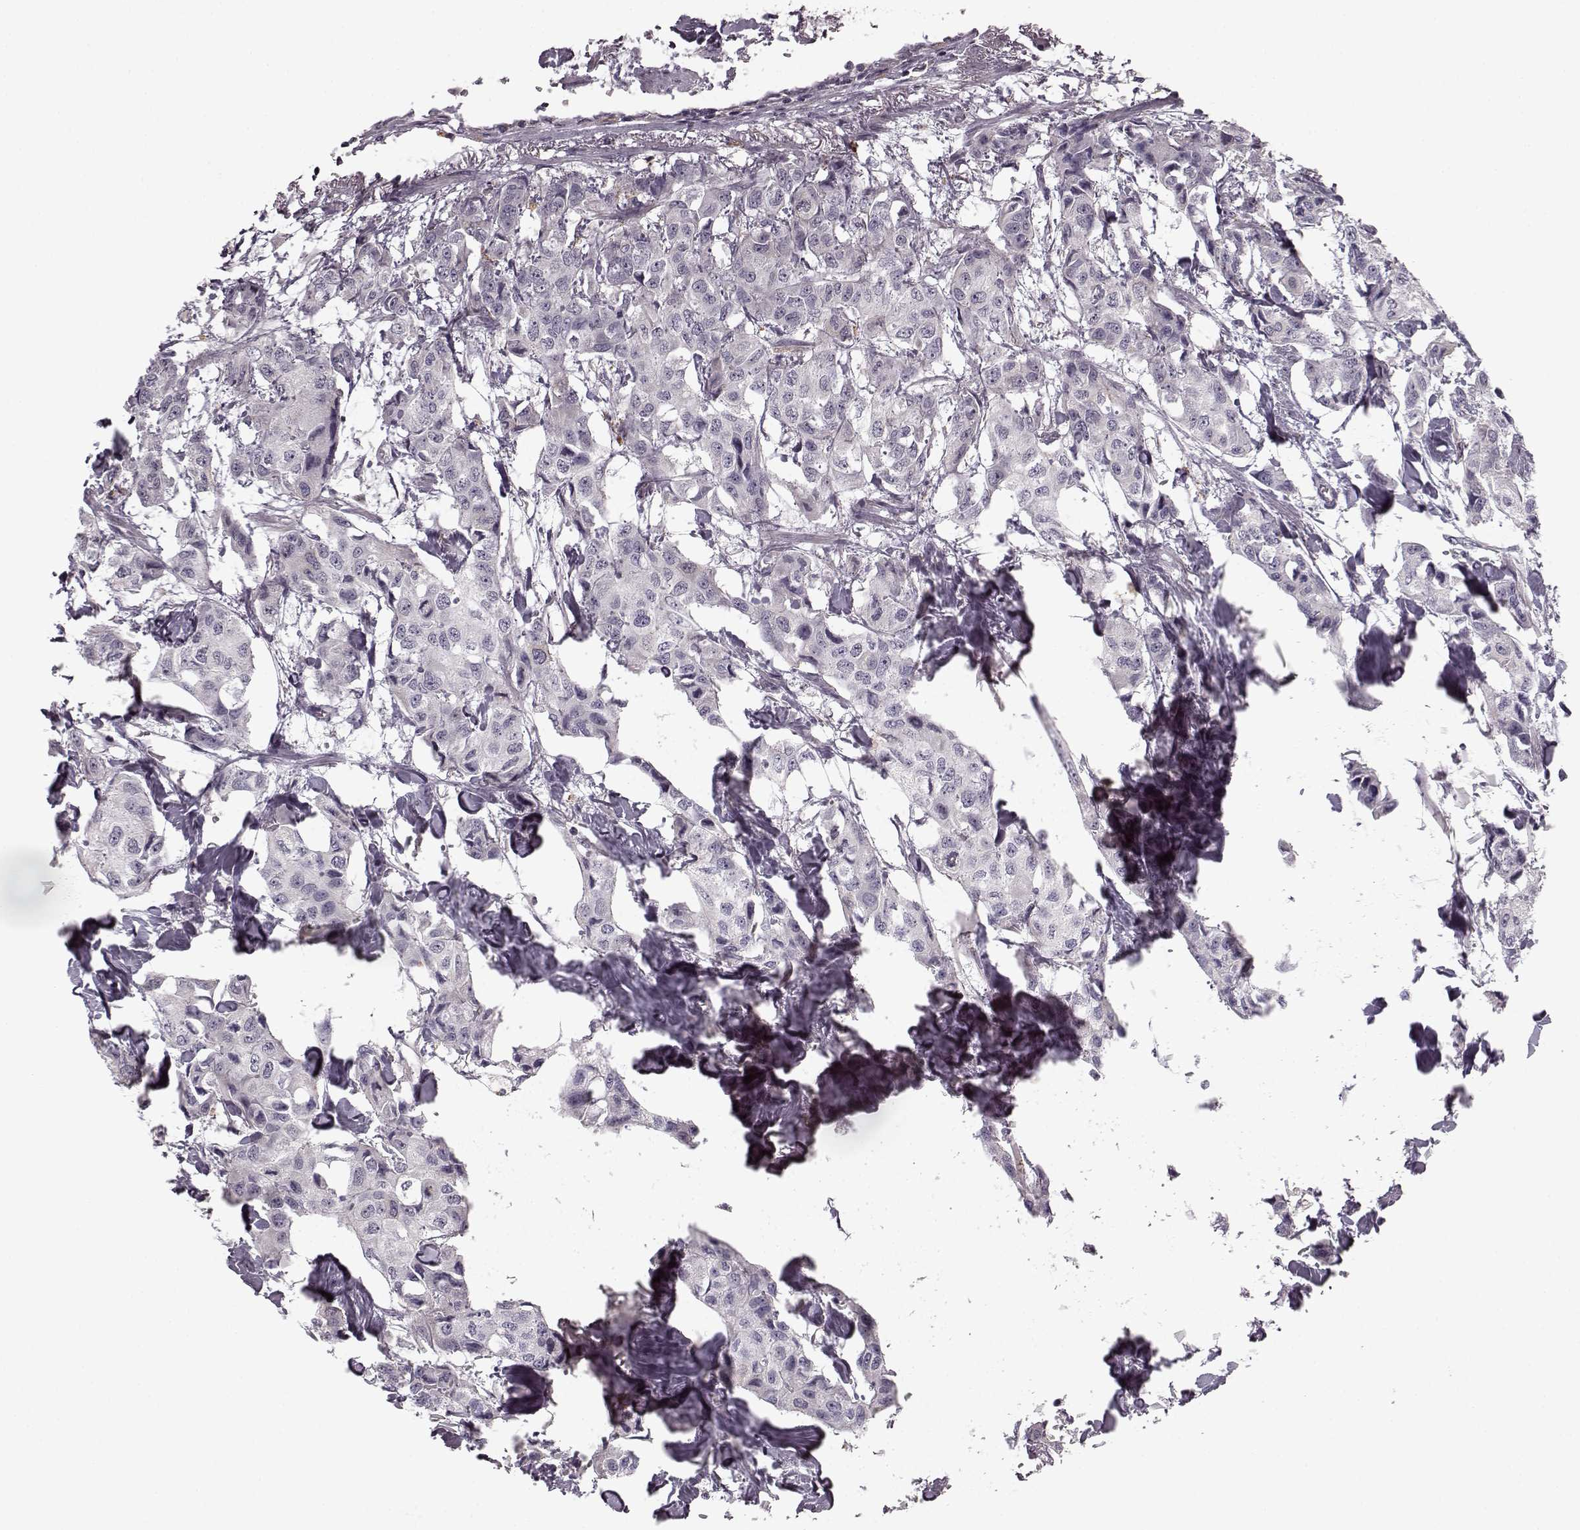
{"staining": {"intensity": "negative", "quantity": "none", "location": "none"}, "tissue": "breast cancer", "cell_type": "Tumor cells", "image_type": "cancer", "snomed": [{"axis": "morphology", "description": "Duct carcinoma"}, {"axis": "topography", "description": "Breast"}], "caption": "Photomicrograph shows no significant protein staining in tumor cells of intraductal carcinoma (breast).", "gene": "HMMR", "patient": {"sex": "female", "age": 80}}